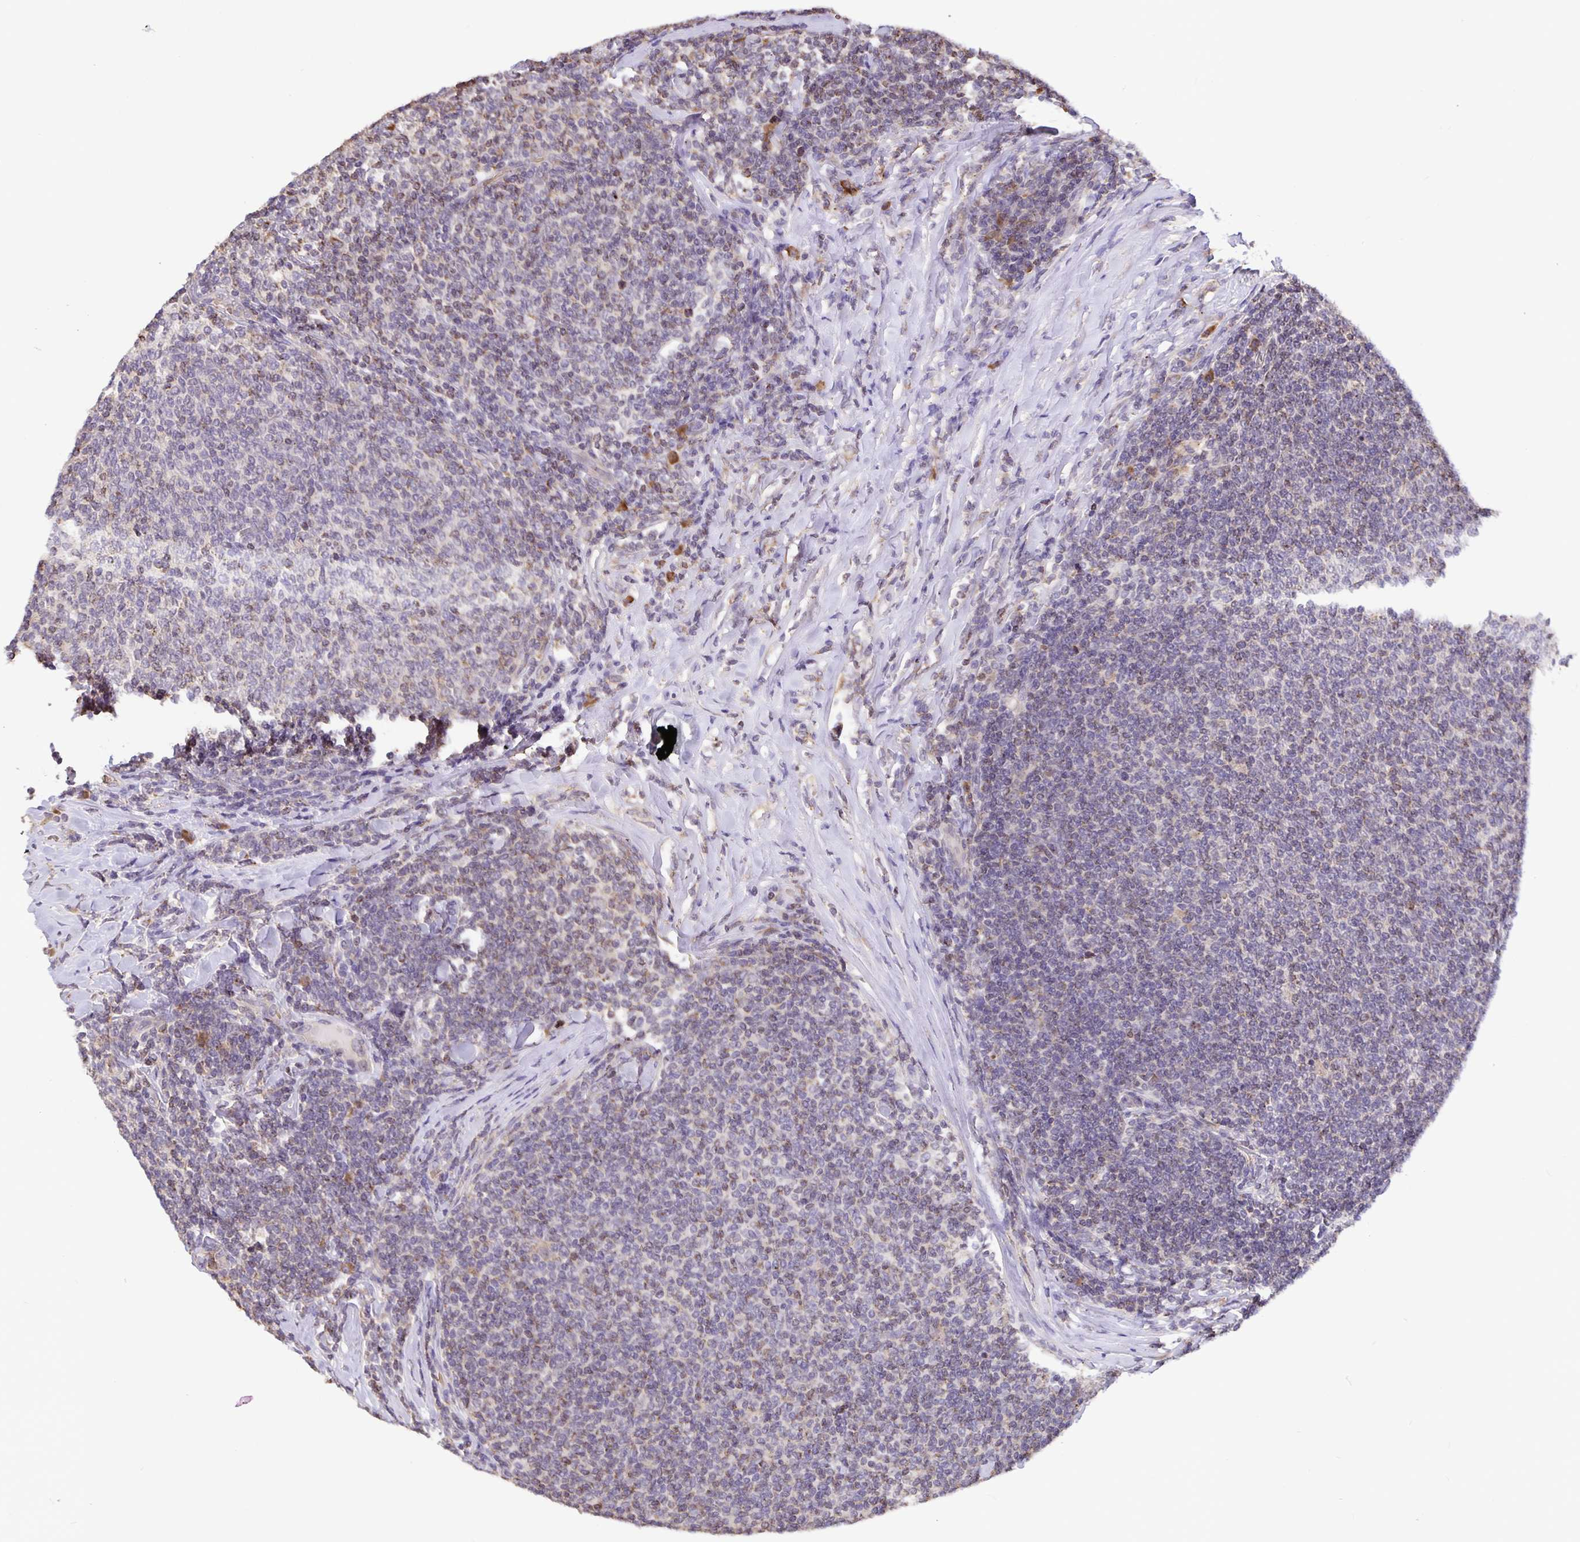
{"staining": {"intensity": "negative", "quantity": "none", "location": "none"}, "tissue": "lymphoma", "cell_type": "Tumor cells", "image_type": "cancer", "snomed": [{"axis": "morphology", "description": "Malignant lymphoma, non-Hodgkin's type, Low grade"}, {"axis": "topography", "description": "Lymph node"}], "caption": "There is no significant staining in tumor cells of lymphoma. (Brightfield microscopy of DAB immunohistochemistry (IHC) at high magnification).", "gene": "TMEM71", "patient": {"sex": "male", "age": 52}}